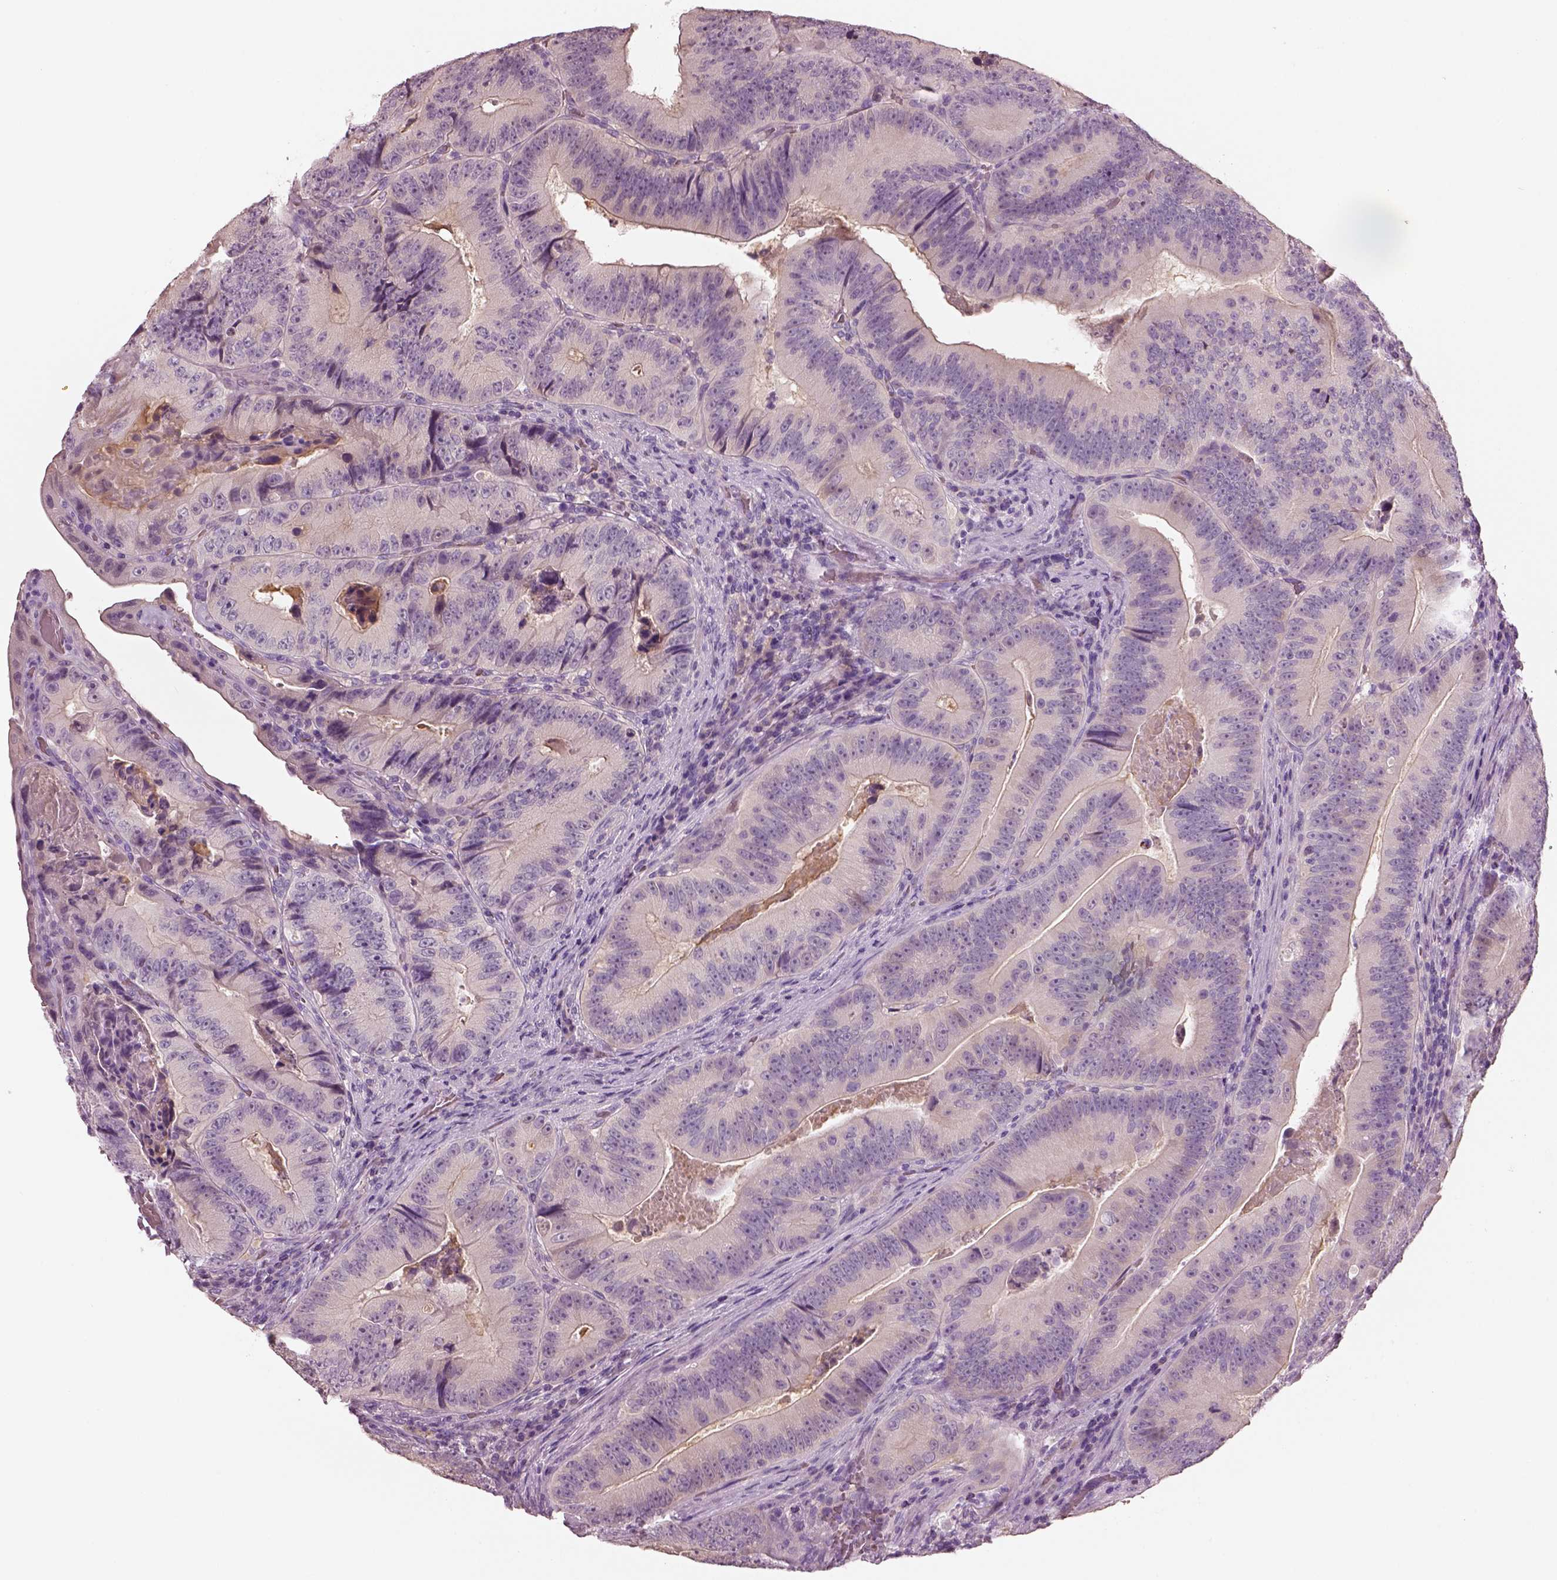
{"staining": {"intensity": "negative", "quantity": "none", "location": "none"}, "tissue": "colorectal cancer", "cell_type": "Tumor cells", "image_type": "cancer", "snomed": [{"axis": "morphology", "description": "Adenocarcinoma, NOS"}, {"axis": "topography", "description": "Colon"}], "caption": "Photomicrograph shows no significant protein staining in tumor cells of colorectal adenocarcinoma.", "gene": "ELSPBP1", "patient": {"sex": "female", "age": 86}}